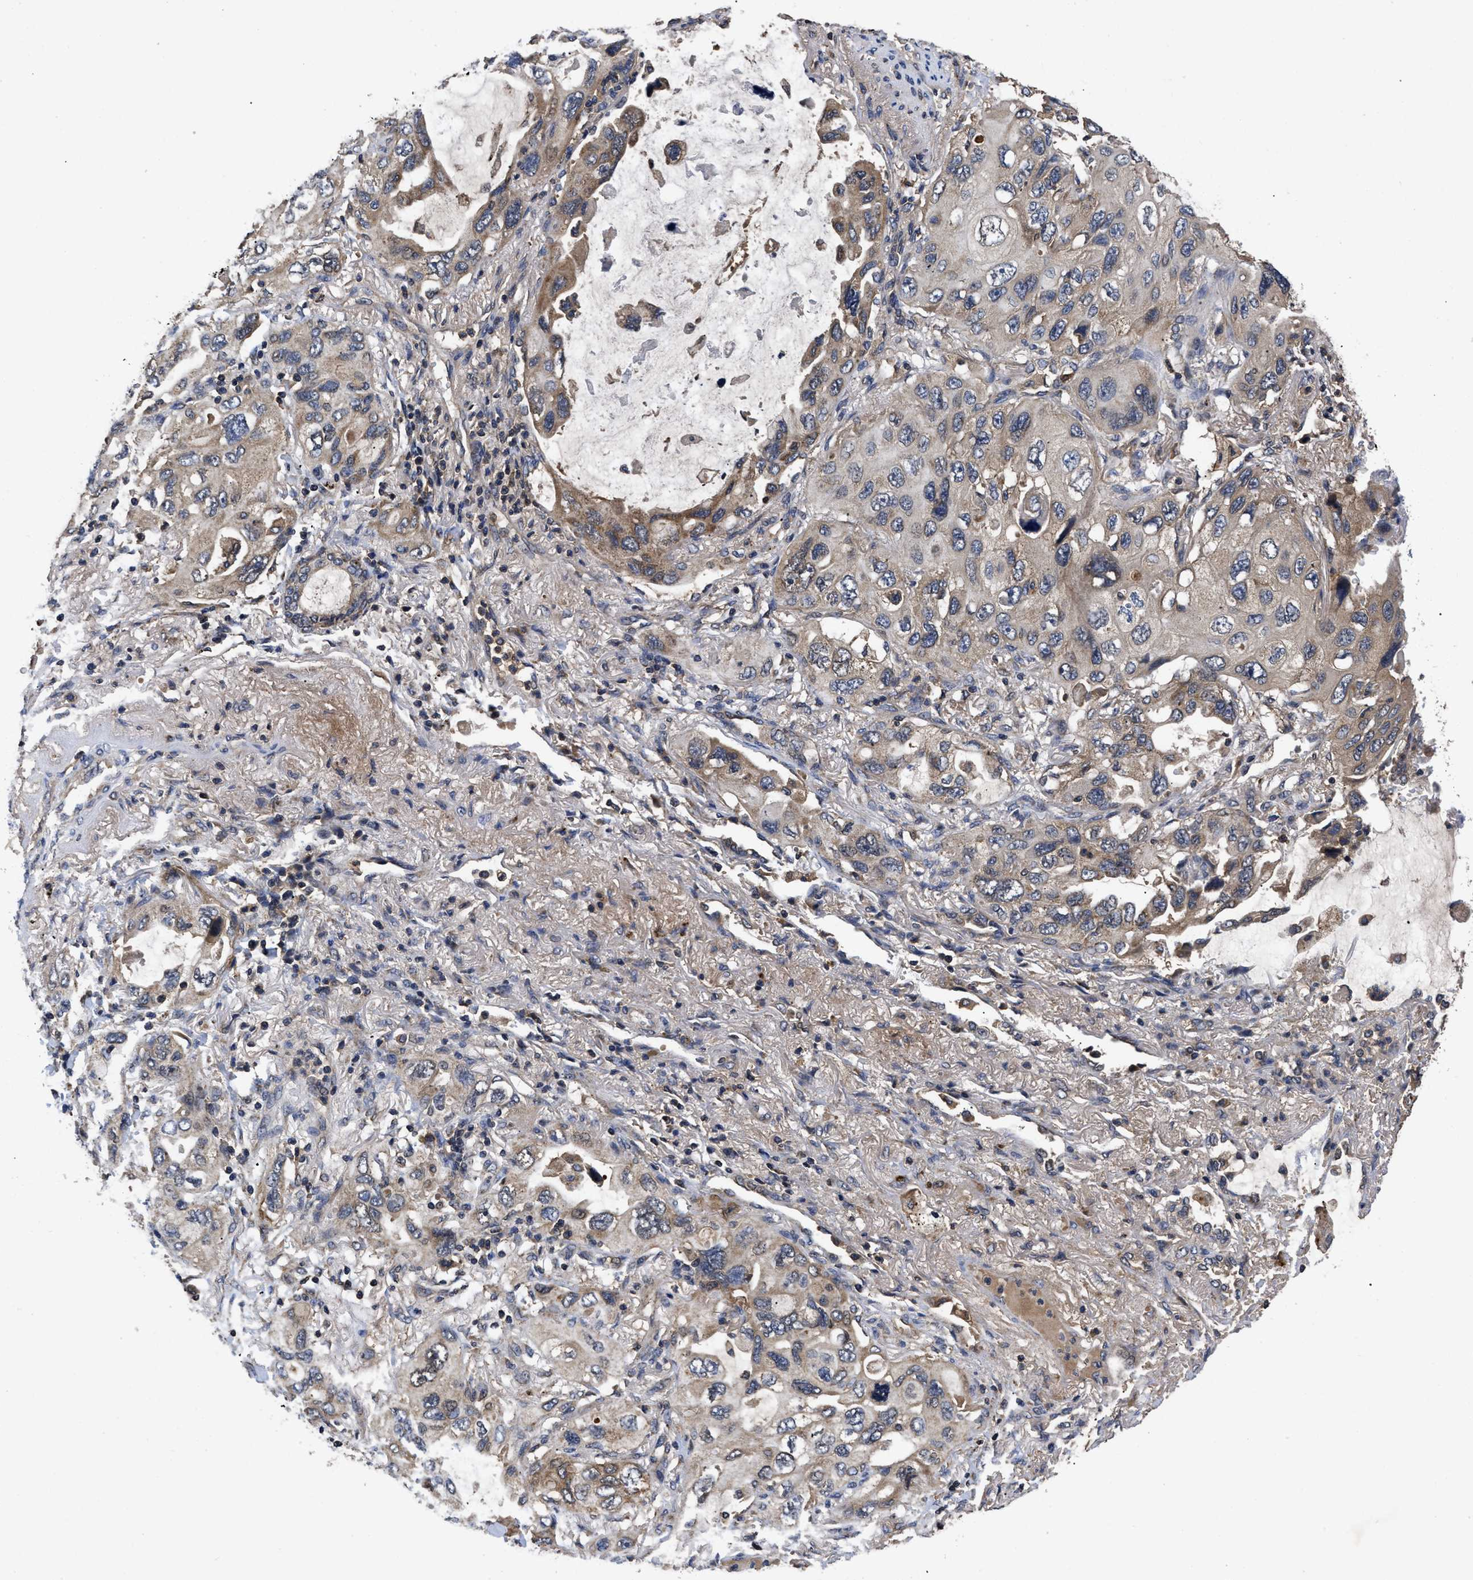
{"staining": {"intensity": "moderate", "quantity": ">75%", "location": "cytoplasmic/membranous"}, "tissue": "lung cancer", "cell_type": "Tumor cells", "image_type": "cancer", "snomed": [{"axis": "morphology", "description": "Squamous cell carcinoma, NOS"}, {"axis": "topography", "description": "Lung"}], "caption": "Squamous cell carcinoma (lung) was stained to show a protein in brown. There is medium levels of moderate cytoplasmic/membranous expression in approximately >75% of tumor cells. The protein of interest is shown in brown color, while the nuclei are stained blue.", "gene": "LRRC3", "patient": {"sex": "female", "age": 73}}